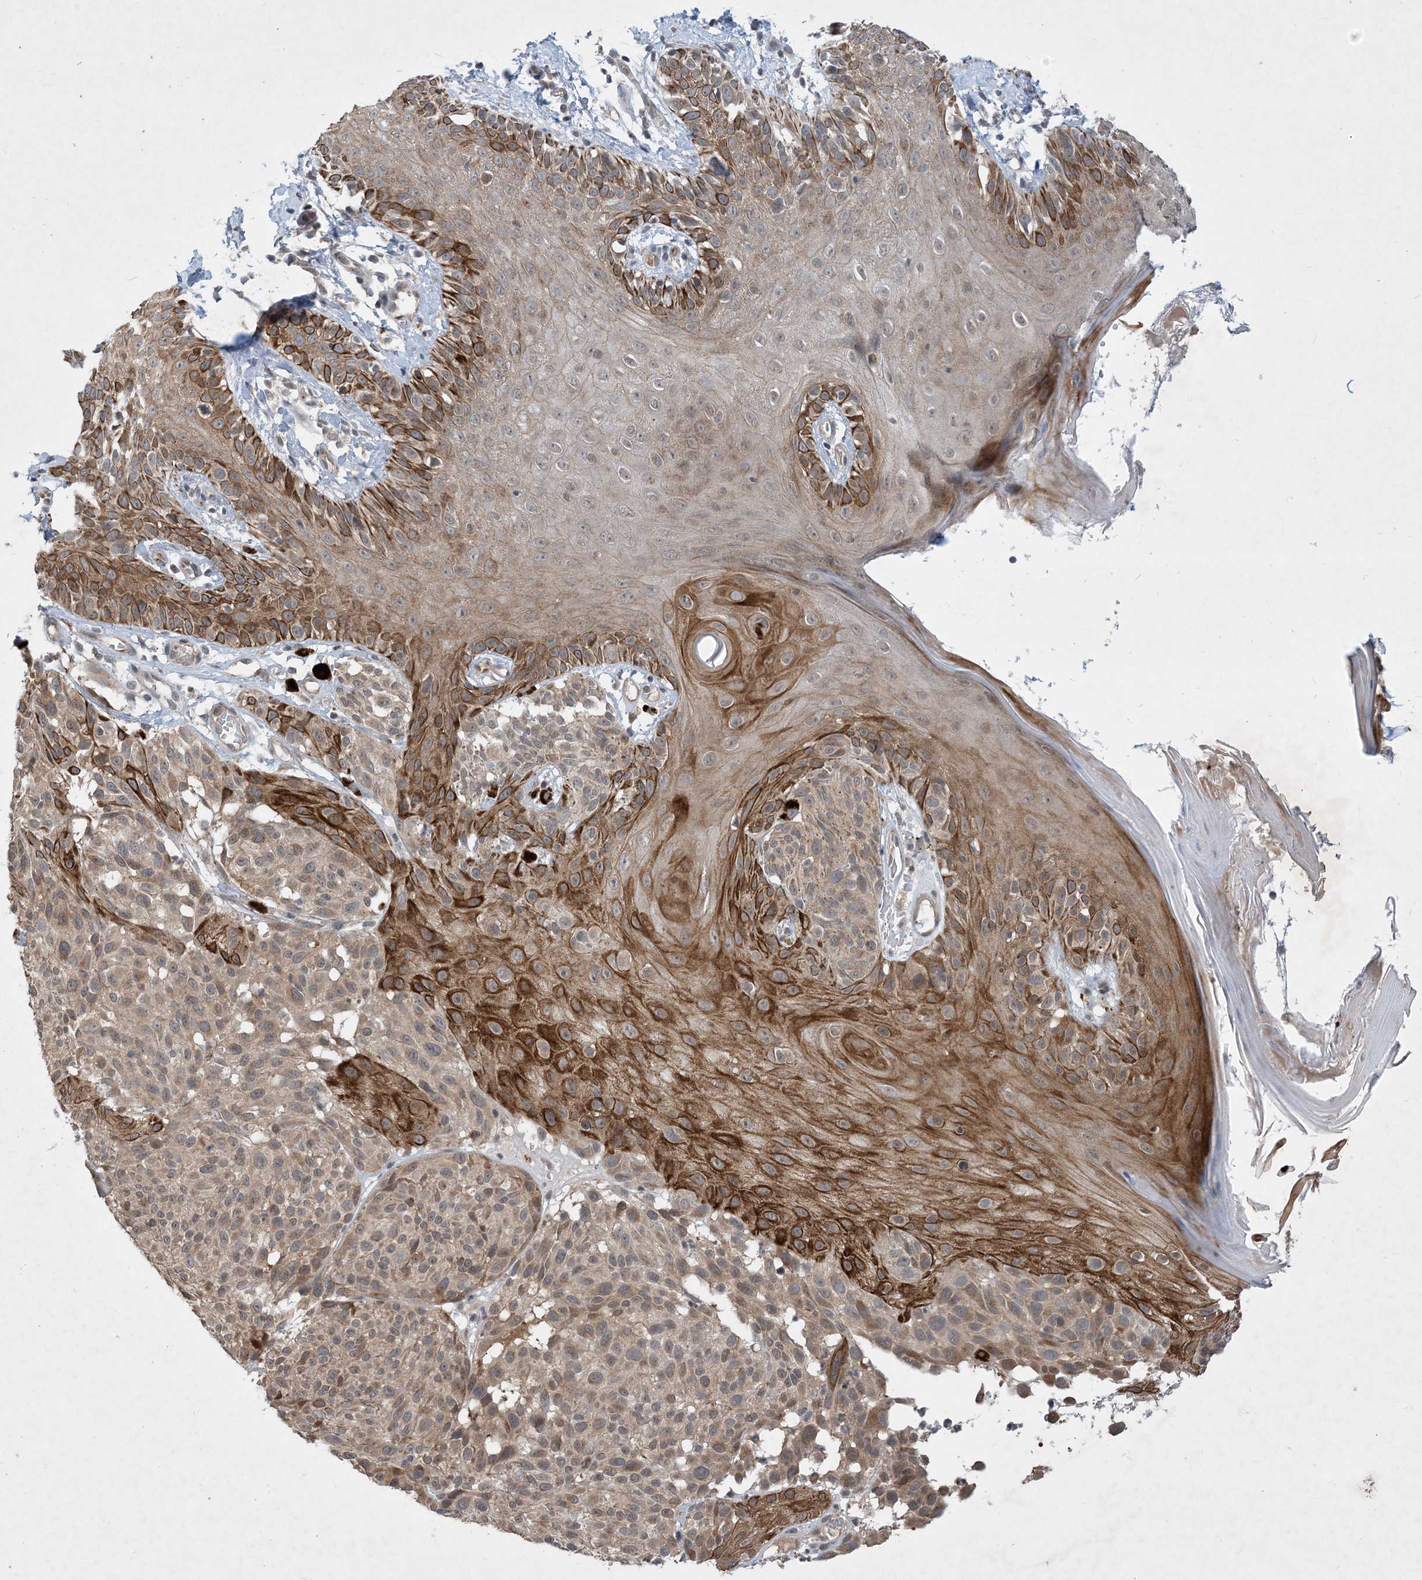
{"staining": {"intensity": "weak", "quantity": ">75%", "location": "cytoplasmic/membranous"}, "tissue": "melanoma", "cell_type": "Tumor cells", "image_type": "cancer", "snomed": [{"axis": "morphology", "description": "Malignant melanoma, NOS"}, {"axis": "topography", "description": "Skin"}], "caption": "Melanoma tissue shows weak cytoplasmic/membranous expression in about >75% of tumor cells", "gene": "TINAG", "patient": {"sex": "male", "age": 83}}